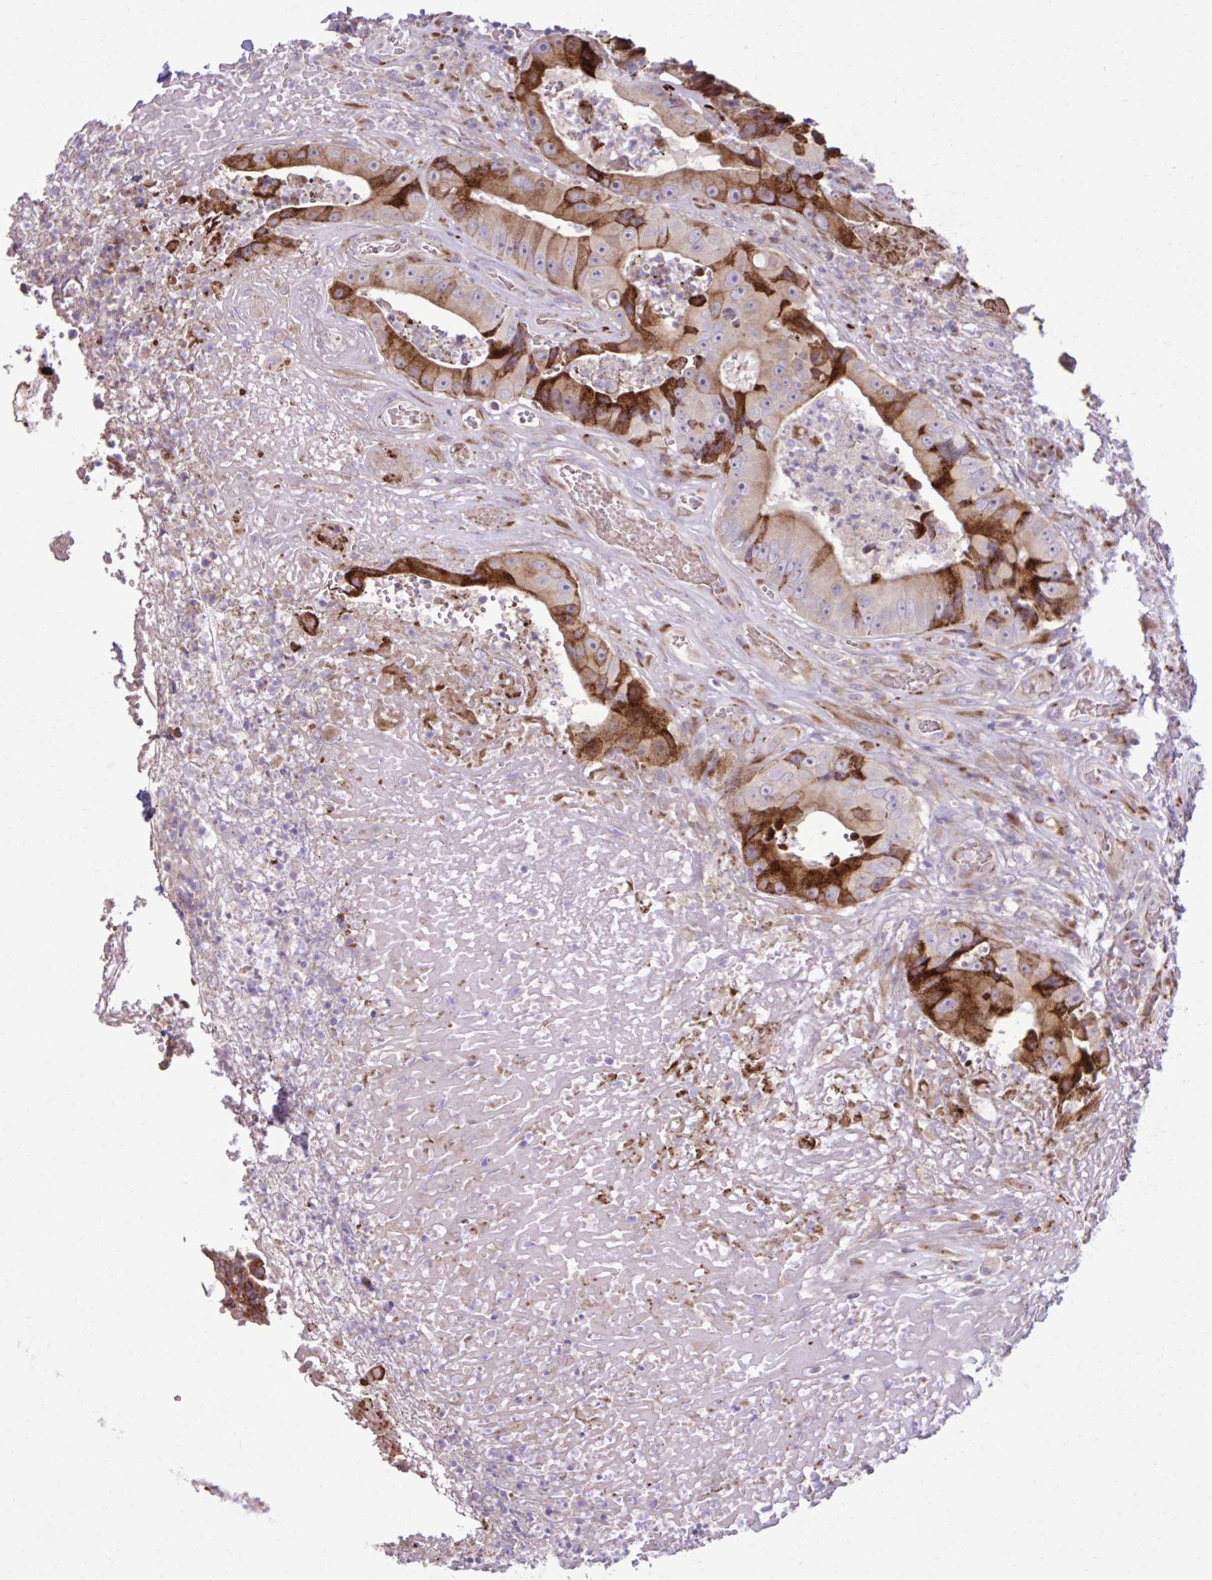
{"staining": {"intensity": "strong", "quantity": "<25%", "location": "cytoplasmic/membranous"}, "tissue": "colorectal cancer", "cell_type": "Tumor cells", "image_type": "cancer", "snomed": [{"axis": "morphology", "description": "Adenocarcinoma, NOS"}, {"axis": "topography", "description": "Colon"}], "caption": "An immunohistochemistry photomicrograph of tumor tissue is shown. Protein staining in brown shows strong cytoplasmic/membranous positivity in colorectal adenocarcinoma within tumor cells. The staining is performed using DAB brown chromogen to label protein expression. The nuclei are counter-stained blue using hematoxylin.", "gene": "LIMS1", "patient": {"sex": "female", "age": 86}}